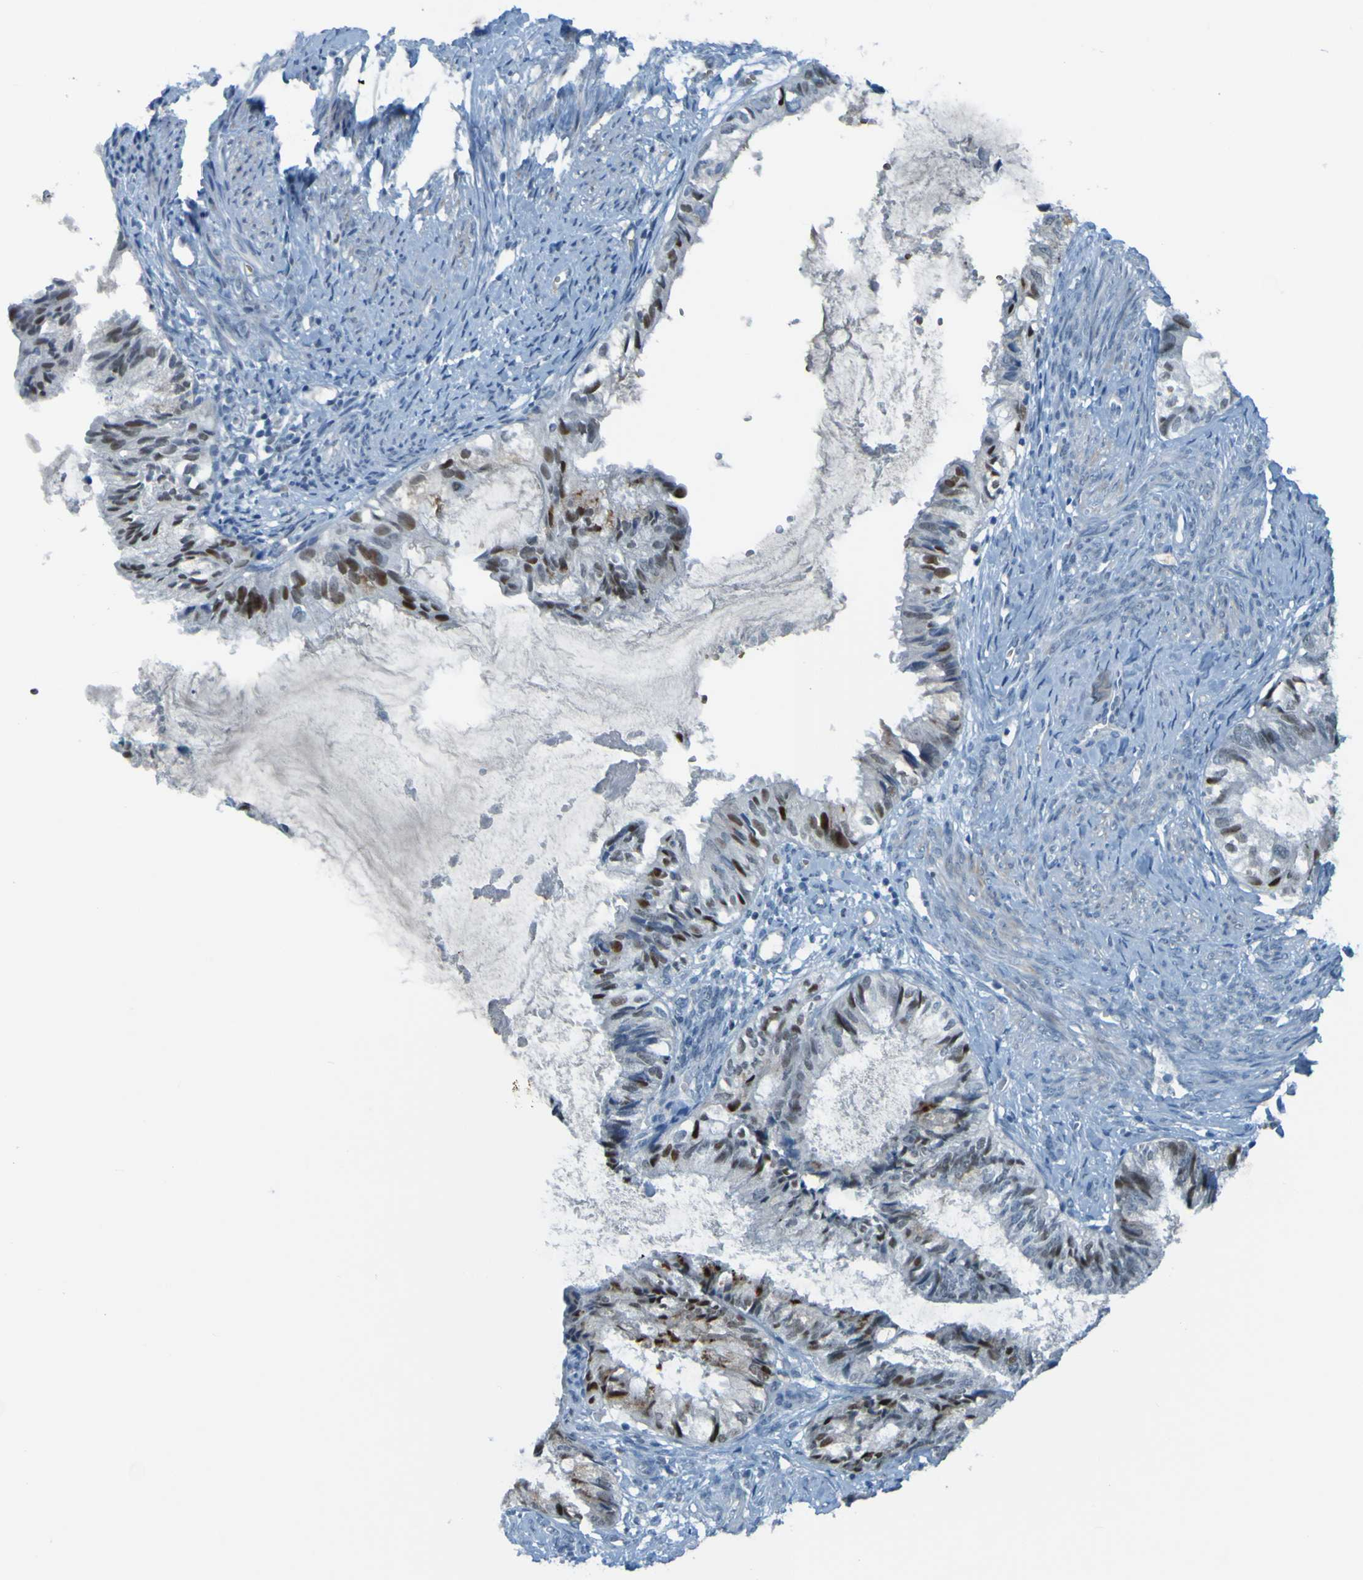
{"staining": {"intensity": "moderate", "quantity": "25%-75%", "location": "nuclear"}, "tissue": "cervical cancer", "cell_type": "Tumor cells", "image_type": "cancer", "snomed": [{"axis": "morphology", "description": "Normal tissue, NOS"}, {"axis": "morphology", "description": "Adenocarcinoma, NOS"}, {"axis": "topography", "description": "Cervix"}, {"axis": "topography", "description": "Endometrium"}], "caption": "Protein analysis of adenocarcinoma (cervical) tissue exhibits moderate nuclear positivity in approximately 25%-75% of tumor cells.", "gene": "USP36", "patient": {"sex": "female", "age": 86}}